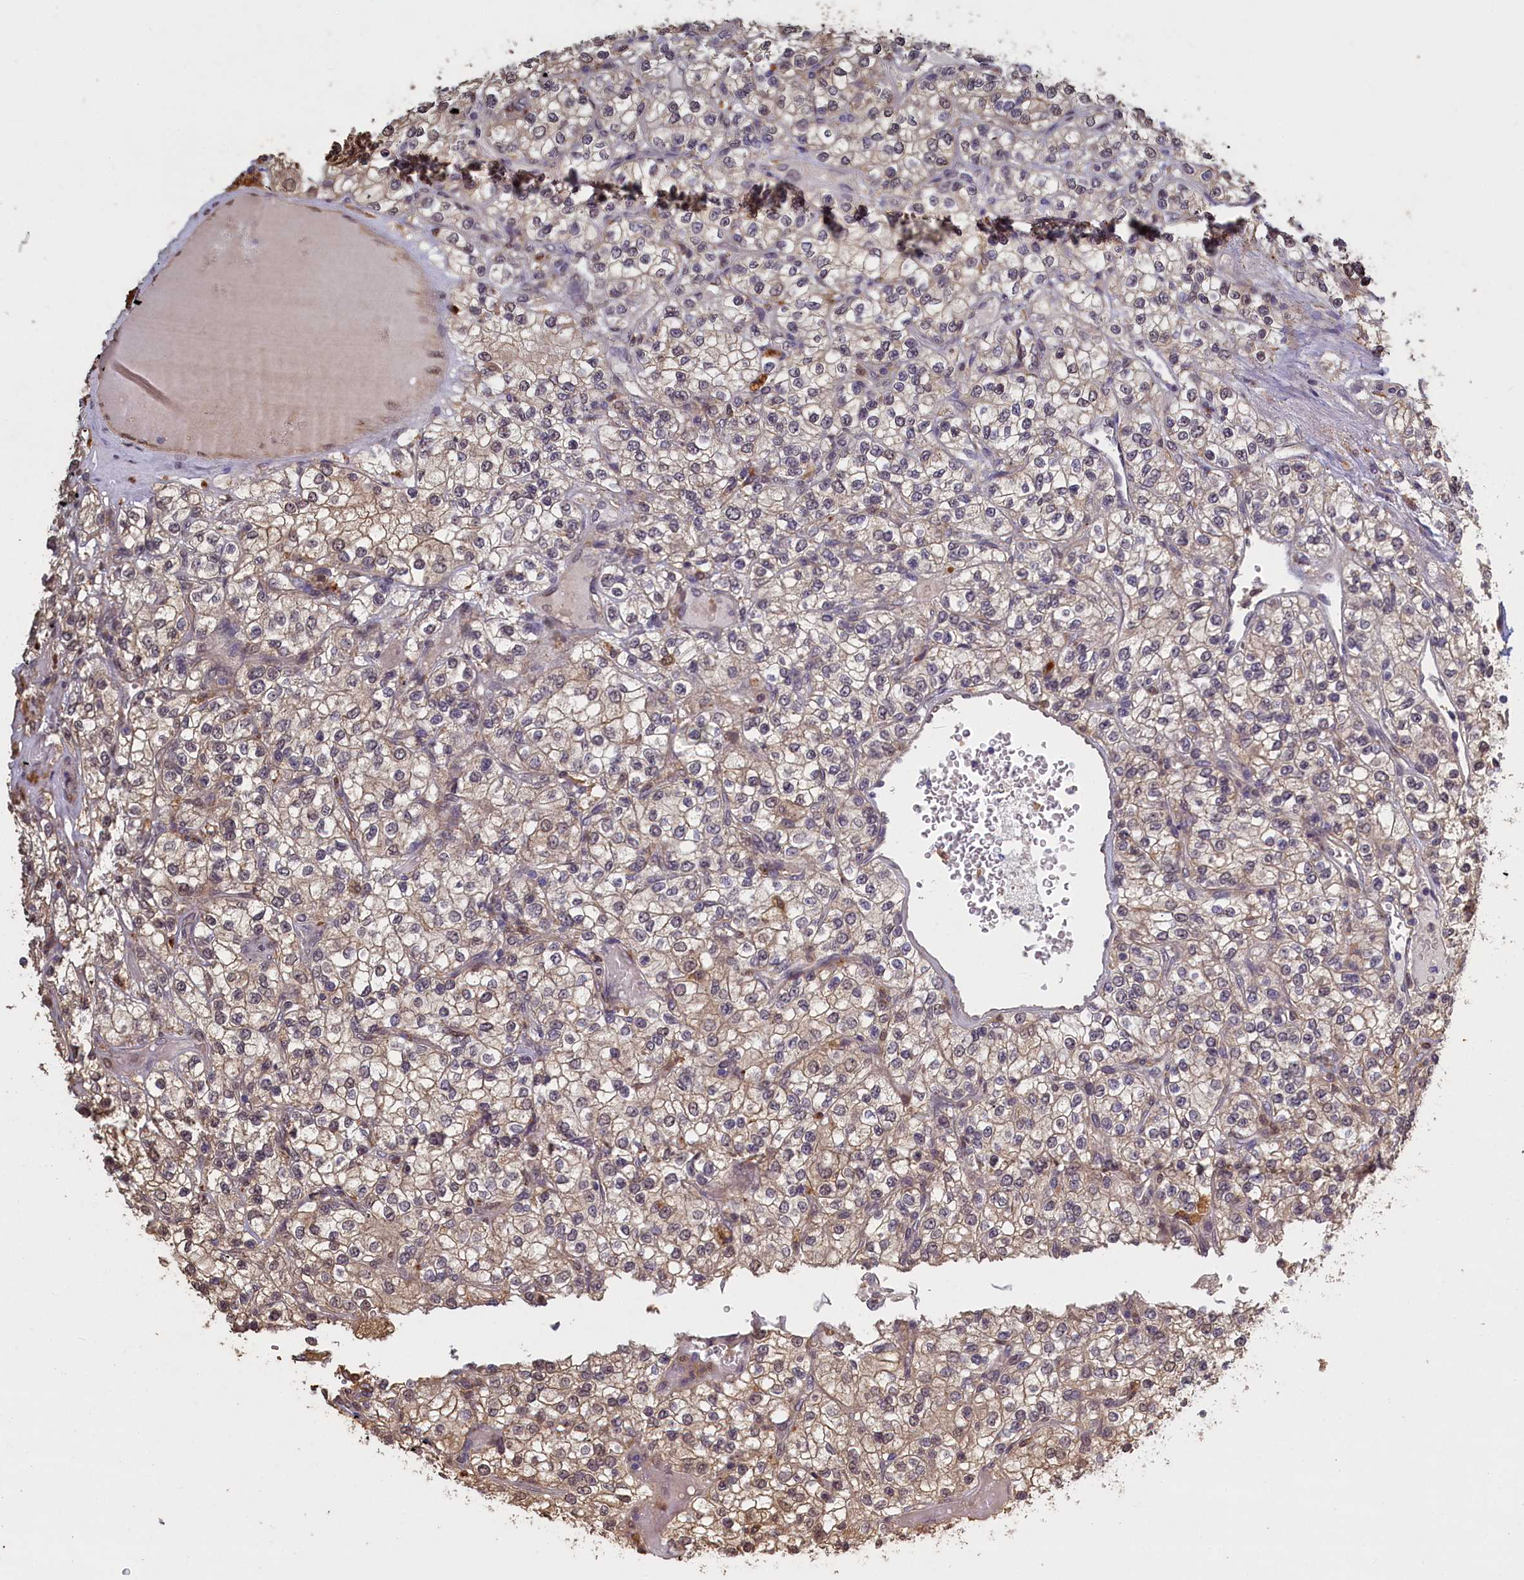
{"staining": {"intensity": "weak", "quantity": "25%-75%", "location": "cytoplasmic/membranous,nuclear"}, "tissue": "renal cancer", "cell_type": "Tumor cells", "image_type": "cancer", "snomed": [{"axis": "morphology", "description": "Adenocarcinoma, NOS"}, {"axis": "topography", "description": "Kidney"}], "caption": "A low amount of weak cytoplasmic/membranous and nuclear positivity is appreciated in approximately 25%-75% of tumor cells in renal adenocarcinoma tissue.", "gene": "UCHL3", "patient": {"sex": "male", "age": 80}}